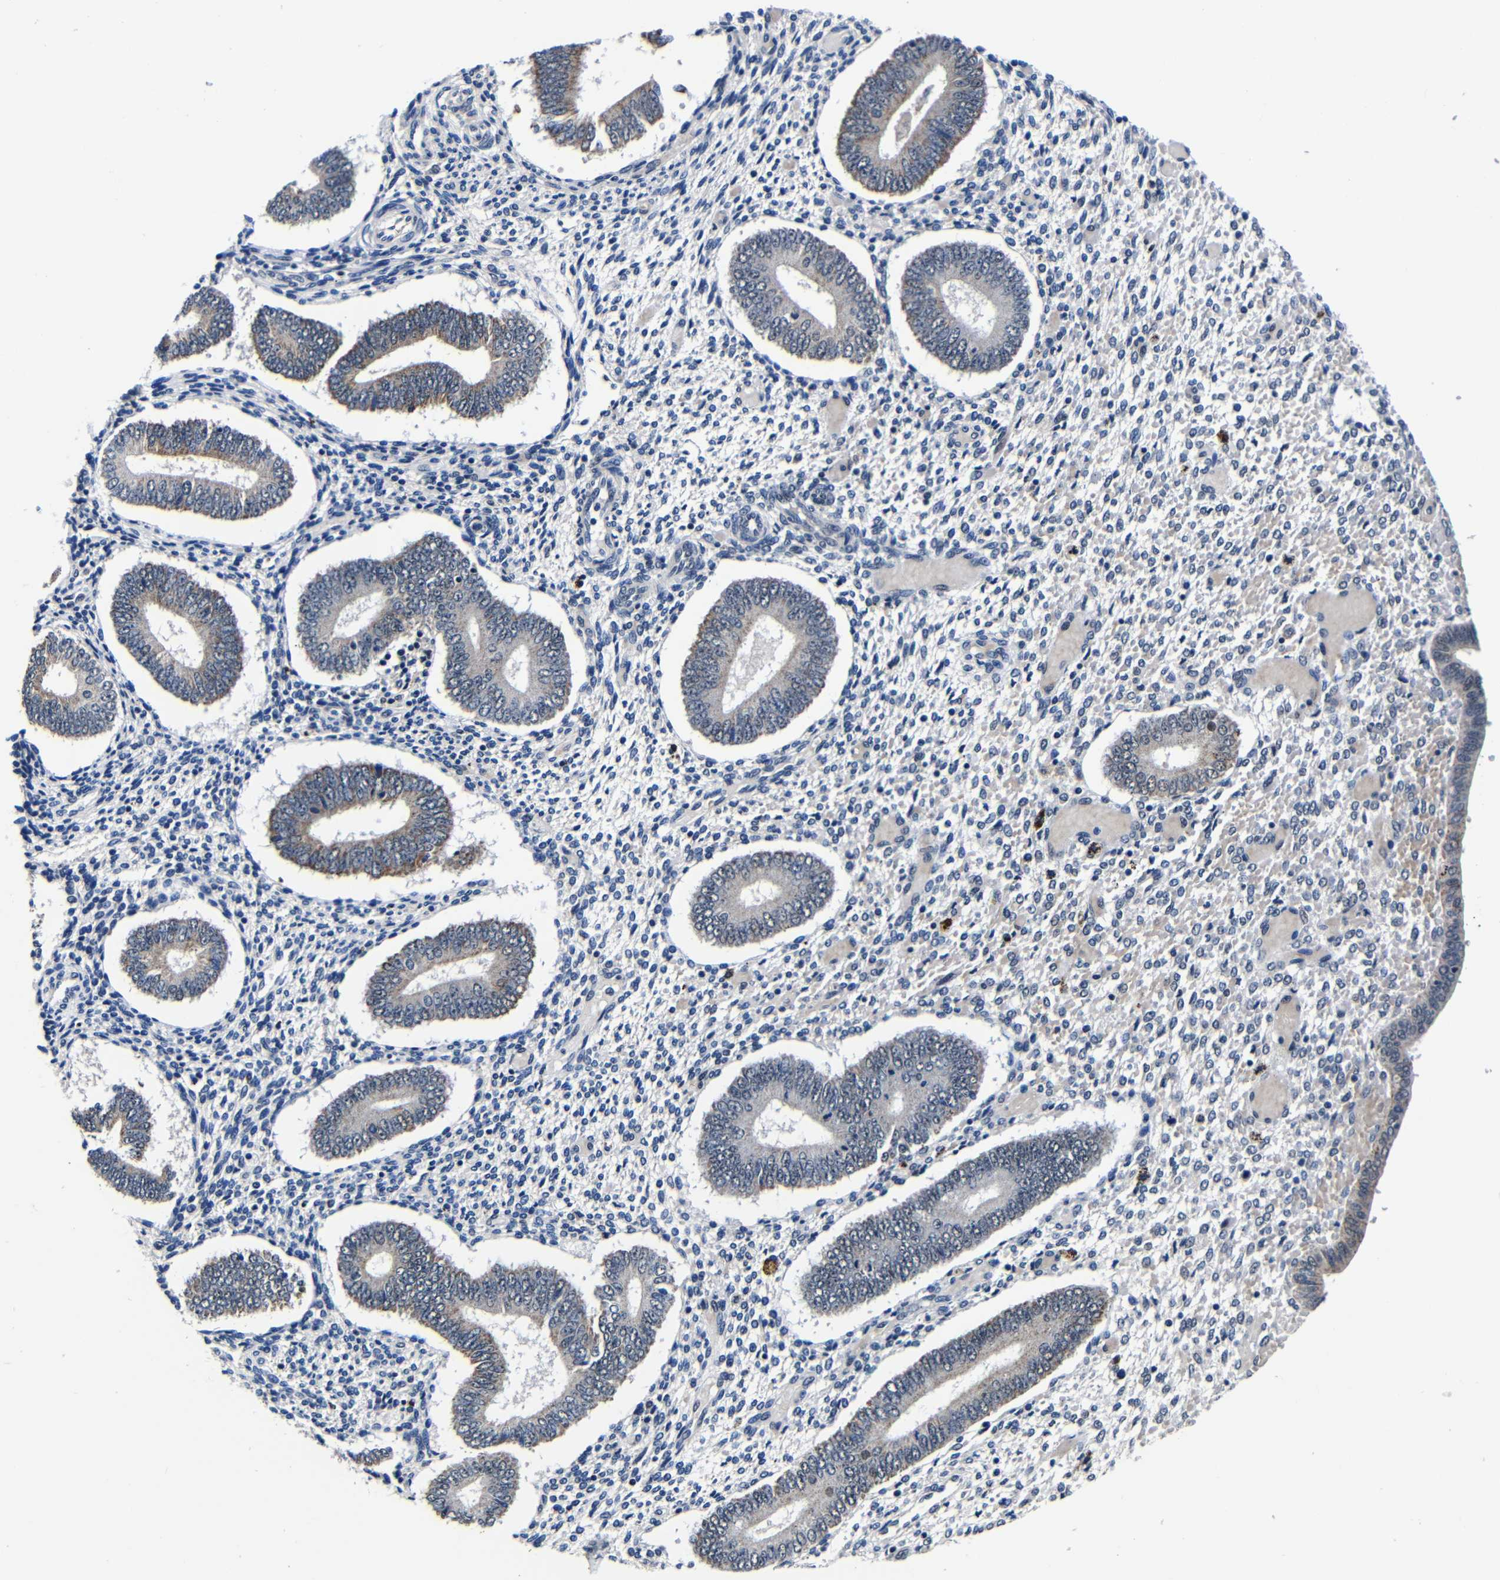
{"staining": {"intensity": "negative", "quantity": "none", "location": "none"}, "tissue": "endometrium", "cell_type": "Cells in endometrial stroma", "image_type": "normal", "snomed": [{"axis": "morphology", "description": "Normal tissue, NOS"}, {"axis": "topography", "description": "Endometrium"}], "caption": "Immunohistochemical staining of normal human endometrium shows no significant positivity in cells in endometrial stroma. (DAB immunohistochemistry (IHC) with hematoxylin counter stain).", "gene": "DEPP1", "patient": {"sex": "female", "age": 42}}